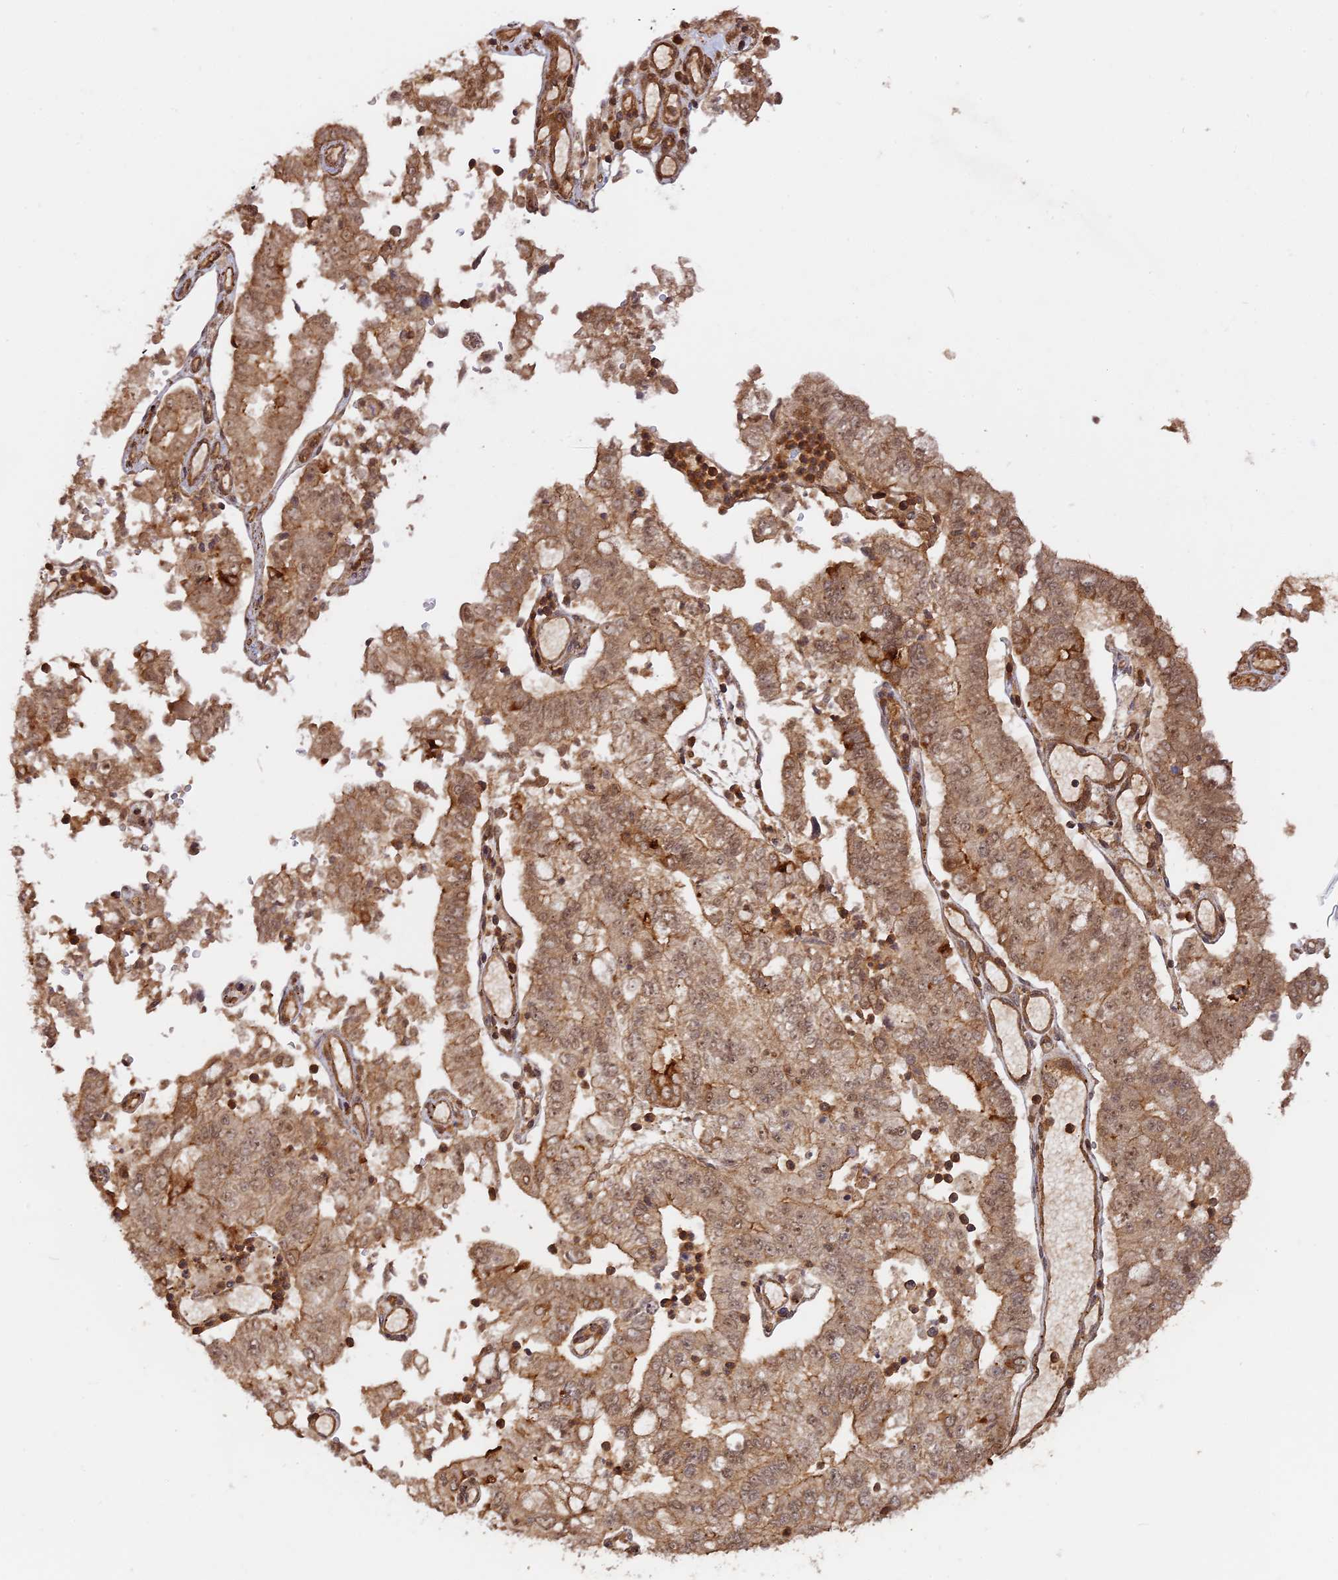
{"staining": {"intensity": "moderate", "quantity": ">75%", "location": "cytoplasmic/membranous,nuclear"}, "tissue": "stomach cancer", "cell_type": "Tumor cells", "image_type": "cancer", "snomed": [{"axis": "morphology", "description": "Adenocarcinoma, NOS"}, {"axis": "topography", "description": "Stomach"}], "caption": "High-power microscopy captured an immunohistochemistry (IHC) image of stomach cancer, revealing moderate cytoplasmic/membranous and nuclear staining in about >75% of tumor cells.", "gene": "CCDC174", "patient": {"sex": "male", "age": 76}}